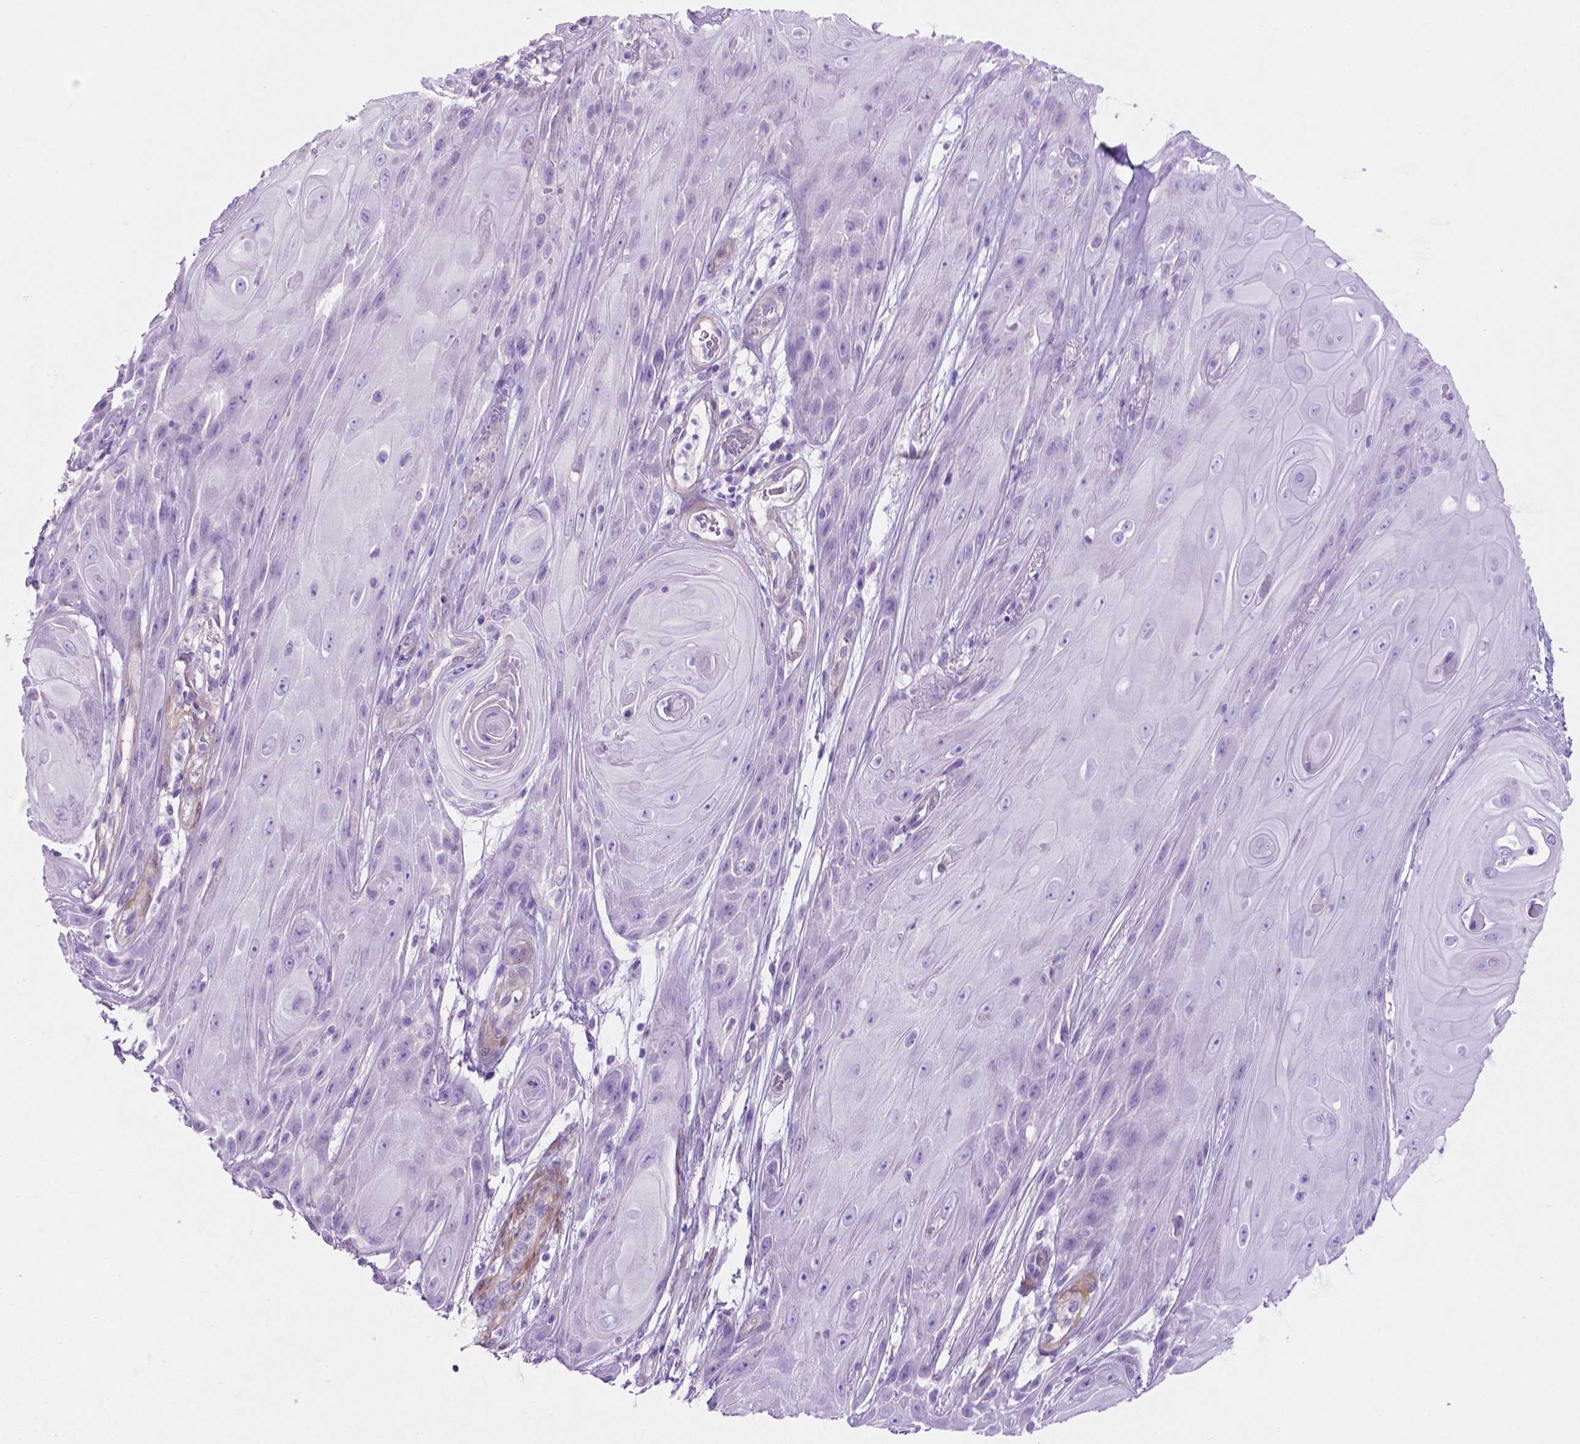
{"staining": {"intensity": "negative", "quantity": "none", "location": "none"}, "tissue": "skin cancer", "cell_type": "Tumor cells", "image_type": "cancer", "snomed": [{"axis": "morphology", "description": "Squamous cell carcinoma, NOS"}, {"axis": "topography", "description": "Skin"}], "caption": "Immunohistochemistry photomicrograph of neoplastic tissue: skin cancer (squamous cell carcinoma) stained with DAB (3,3'-diaminobenzidine) reveals no significant protein staining in tumor cells. Brightfield microscopy of IHC stained with DAB (brown) and hematoxylin (blue), captured at high magnification.", "gene": "ASPG", "patient": {"sex": "male", "age": 62}}